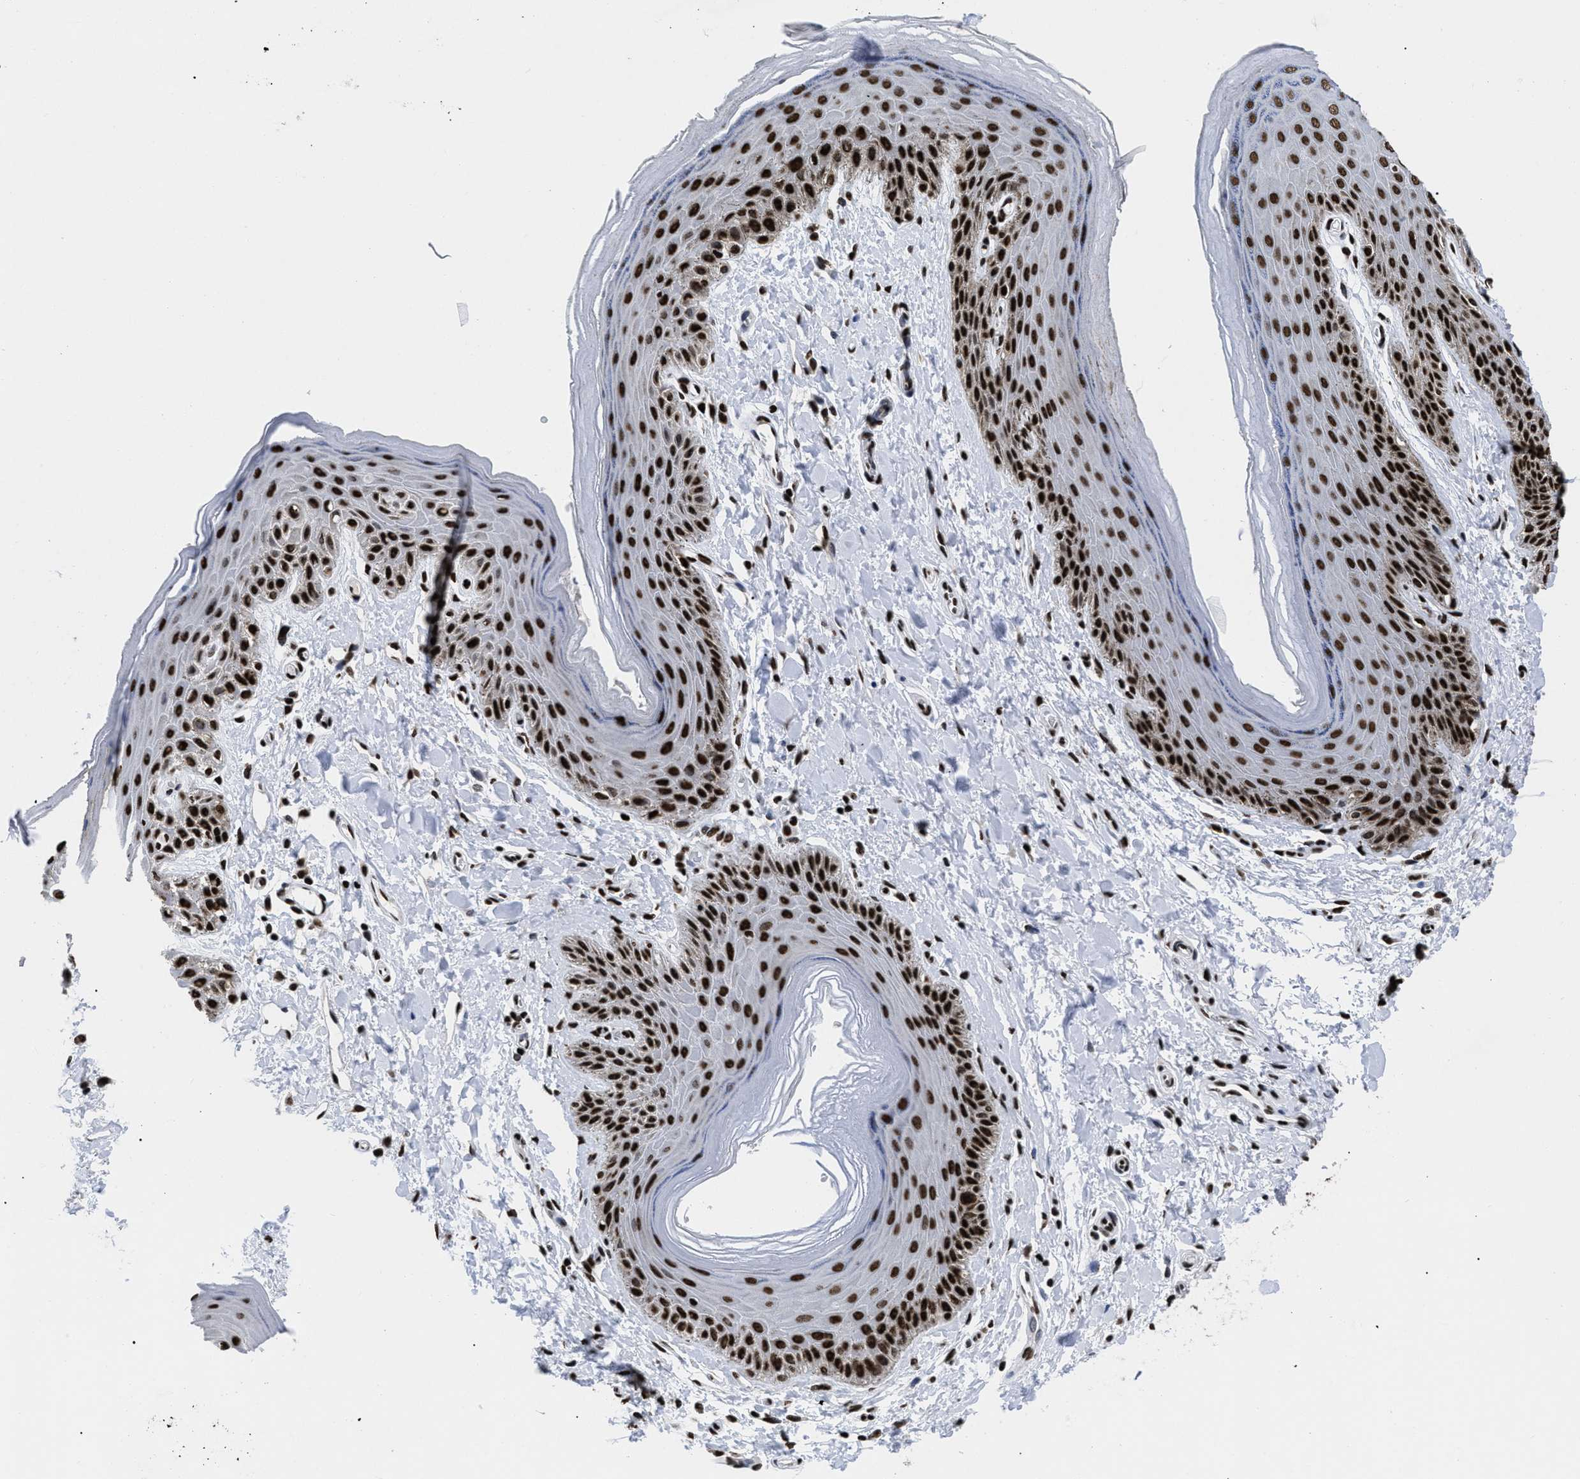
{"staining": {"intensity": "strong", "quantity": ">75%", "location": "nuclear"}, "tissue": "skin", "cell_type": "Epidermal cells", "image_type": "normal", "snomed": [{"axis": "morphology", "description": "Normal tissue, NOS"}, {"axis": "topography", "description": "Anal"}], "caption": "Protein analysis of normal skin displays strong nuclear expression in about >75% of epidermal cells.", "gene": "CALHM3", "patient": {"sex": "male", "age": 44}}